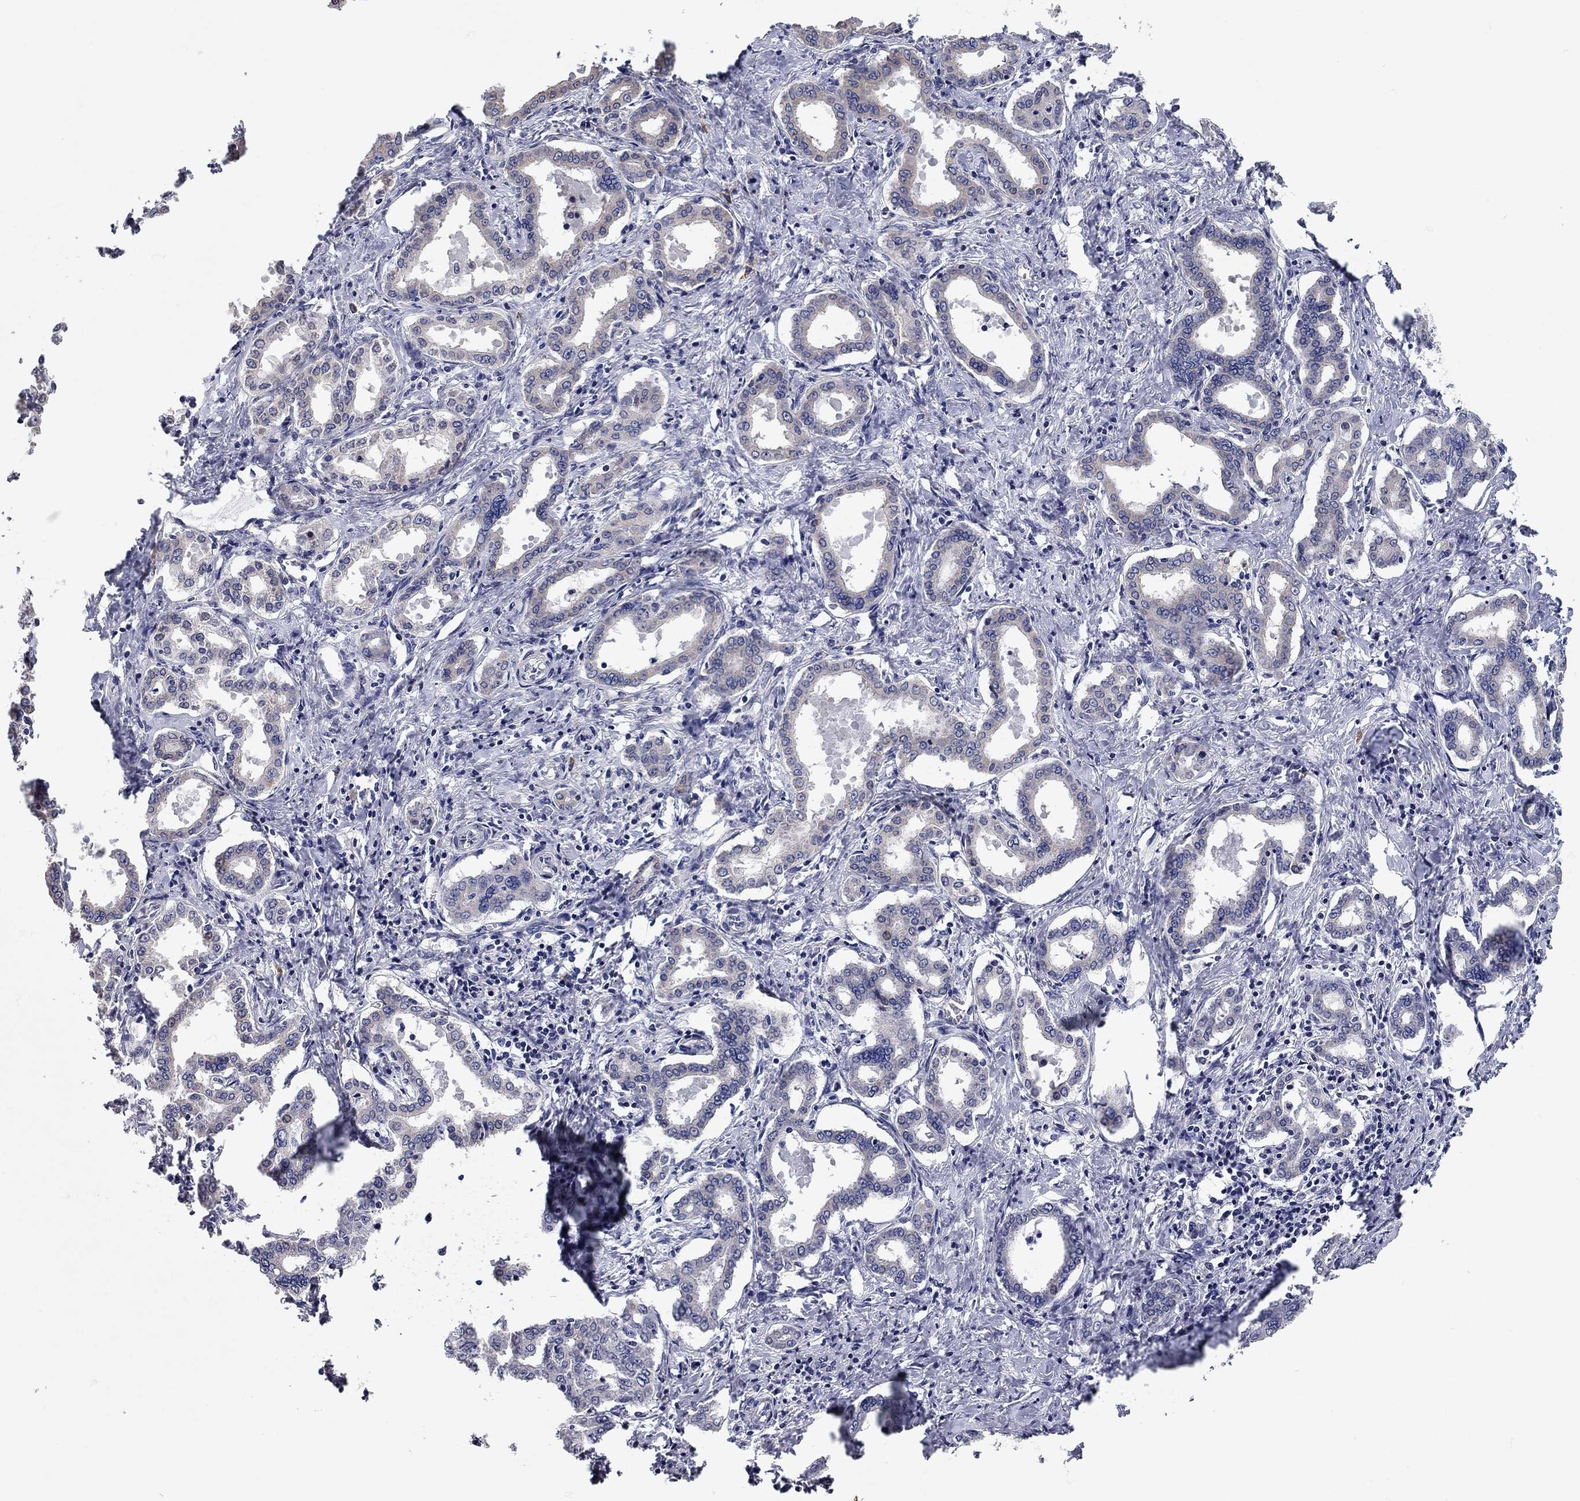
{"staining": {"intensity": "negative", "quantity": "none", "location": "none"}, "tissue": "liver cancer", "cell_type": "Tumor cells", "image_type": "cancer", "snomed": [{"axis": "morphology", "description": "Cholangiocarcinoma"}, {"axis": "topography", "description": "Liver"}], "caption": "Immunohistochemistry (IHC) histopathology image of human liver cholangiocarcinoma stained for a protein (brown), which displays no positivity in tumor cells. (DAB immunohistochemistry visualized using brightfield microscopy, high magnification).", "gene": "XAGE2", "patient": {"sex": "female", "age": 47}}